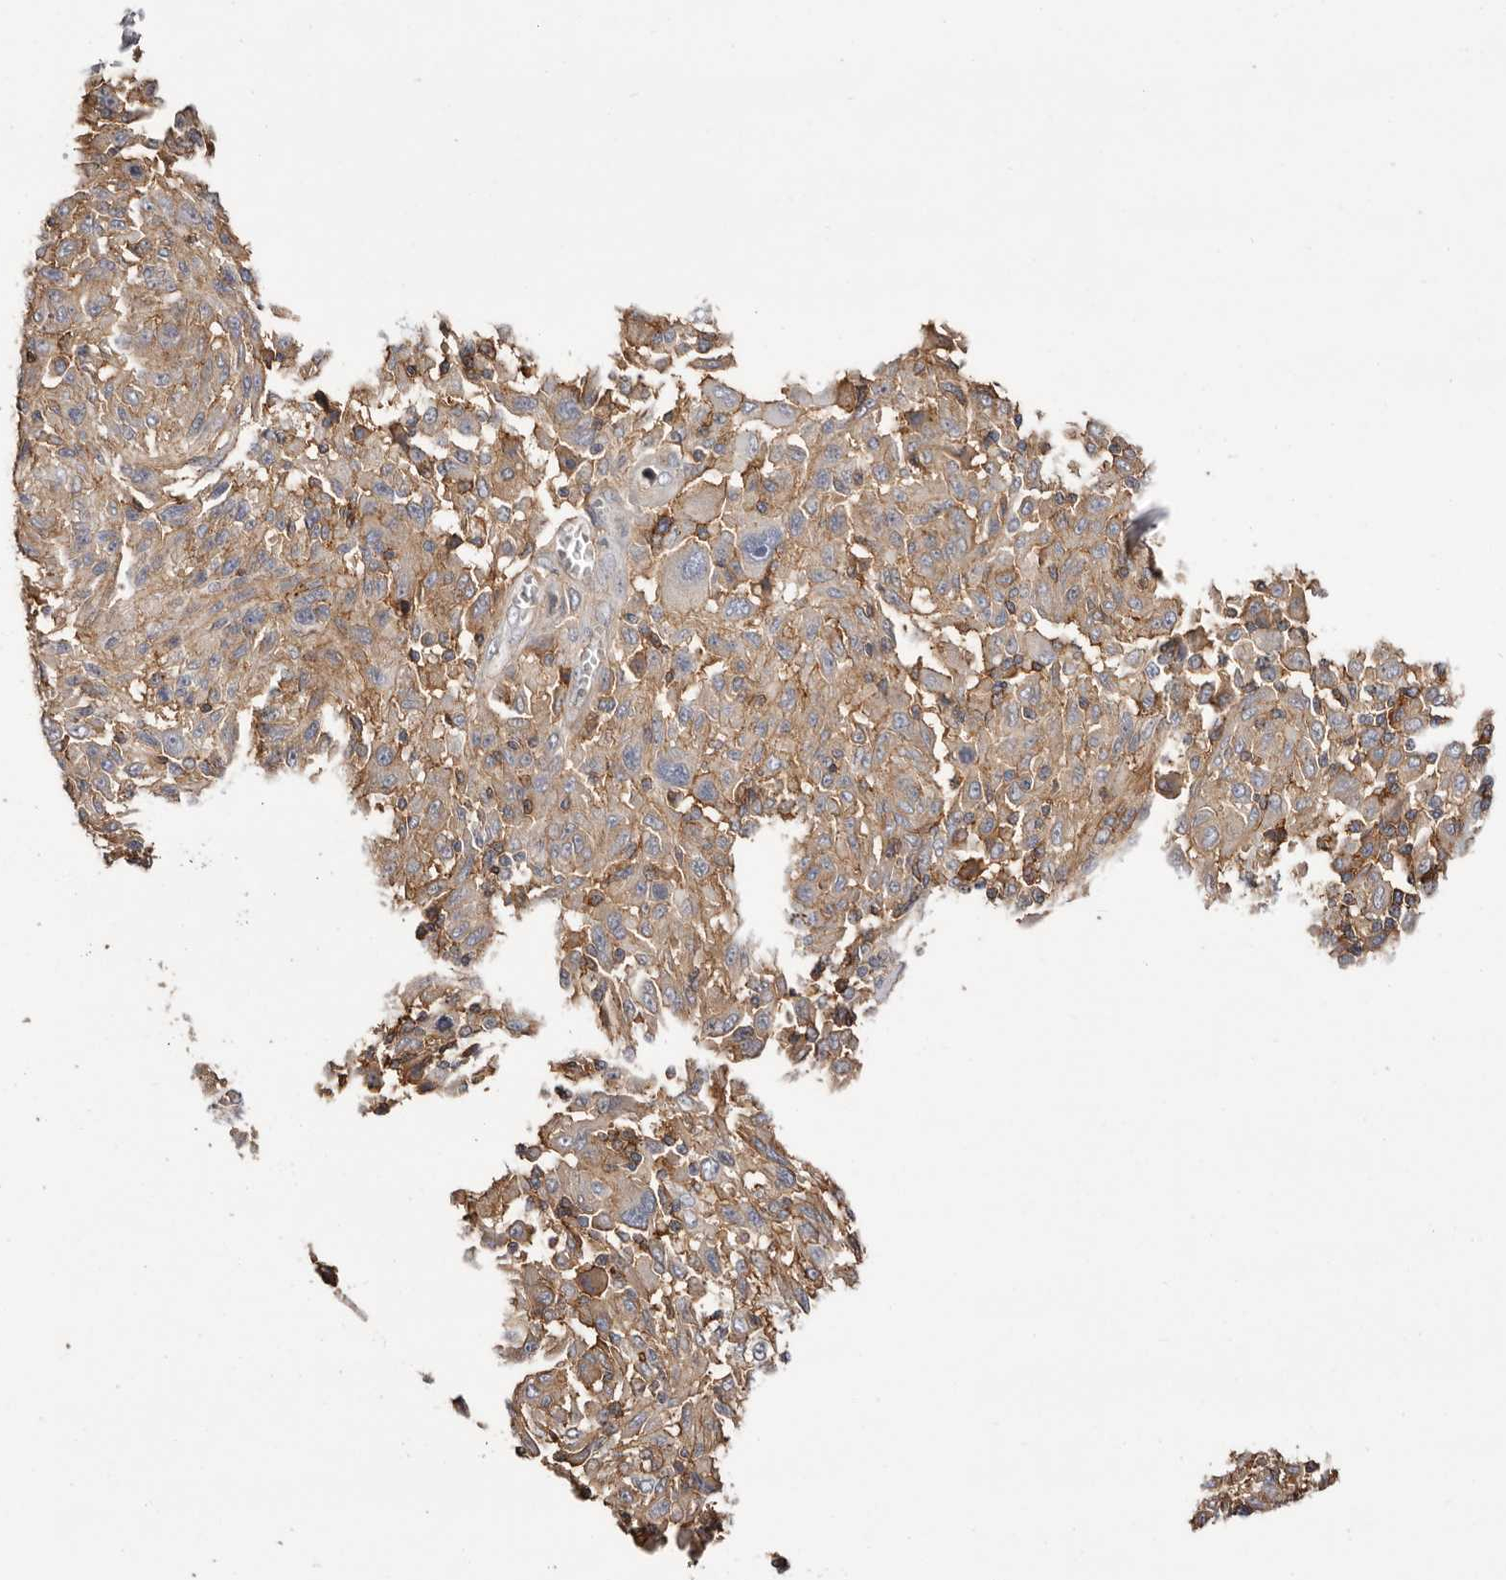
{"staining": {"intensity": "weak", "quantity": ">75%", "location": "cytoplasmic/membranous"}, "tissue": "melanoma", "cell_type": "Tumor cells", "image_type": "cancer", "snomed": [{"axis": "morphology", "description": "Malignant melanoma, NOS"}, {"axis": "topography", "description": "Skin"}], "caption": "This photomicrograph reveals IHC staining of human melanoma, with low weak cytoplasmic/membranous staining in about >75% of tumor cells.", "gene": "MMACHC", "patient": {"sex": "male", "age": 53}}